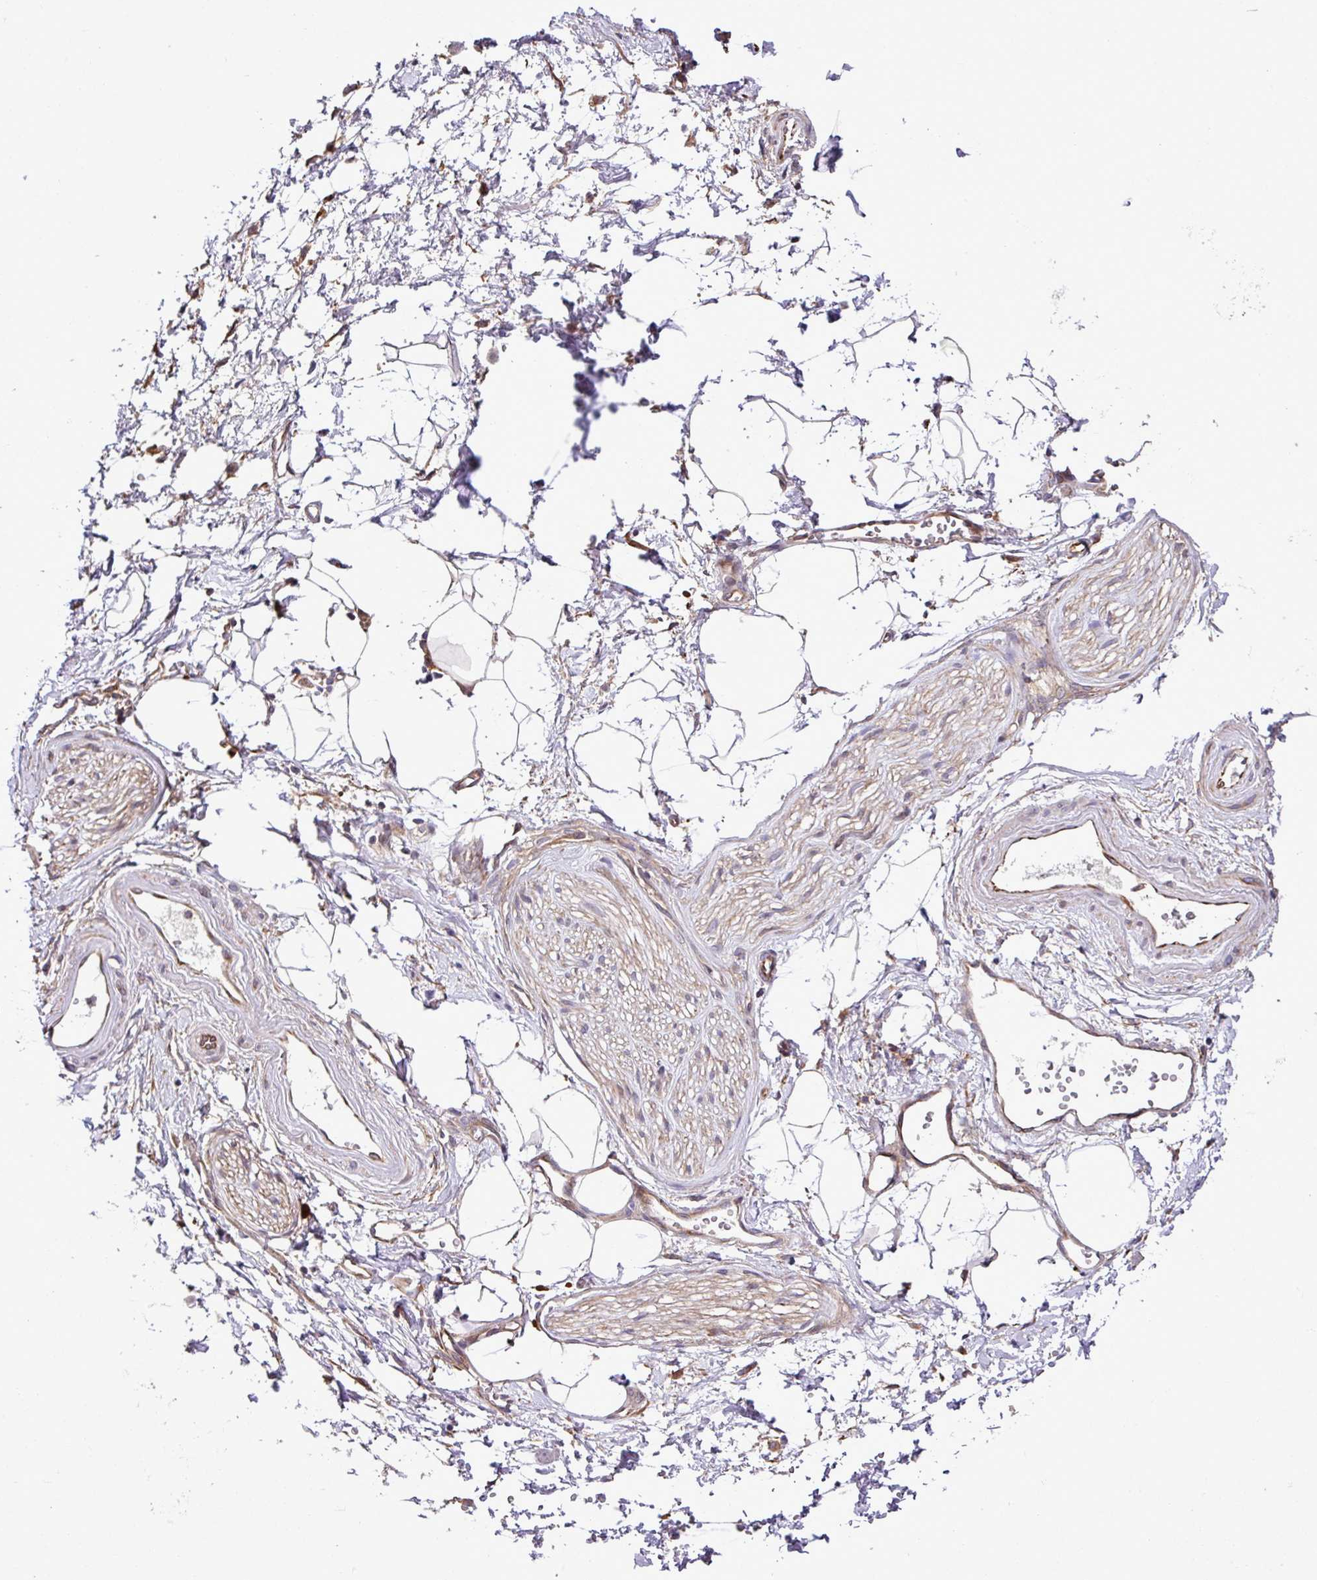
{"staining": {"intensity": "weak", "quantity": "25%-75%", "location": "cytoplasmic/membranous"}, "tissue": "adipose tissue", "cell_type": "Adipocytes", "image_type": "normal", "snomed": [{"axis": "morphology", "description": "Normal tissue, NOS"}, {"axis": "topography", "description": "Prostate"}, {"axis": "topography", "description": "Peripheral nerve tissue"}], "caption": "A high-resolution histopathology image shows immunohistochemistry staining of benign adipose tissue, which reveals weak cytoplasmic/membranous expression in approximately 25%-75% of adipocytes.", "gene": "DLGAP4", "patient": {"sex": "male", "age": 55}}